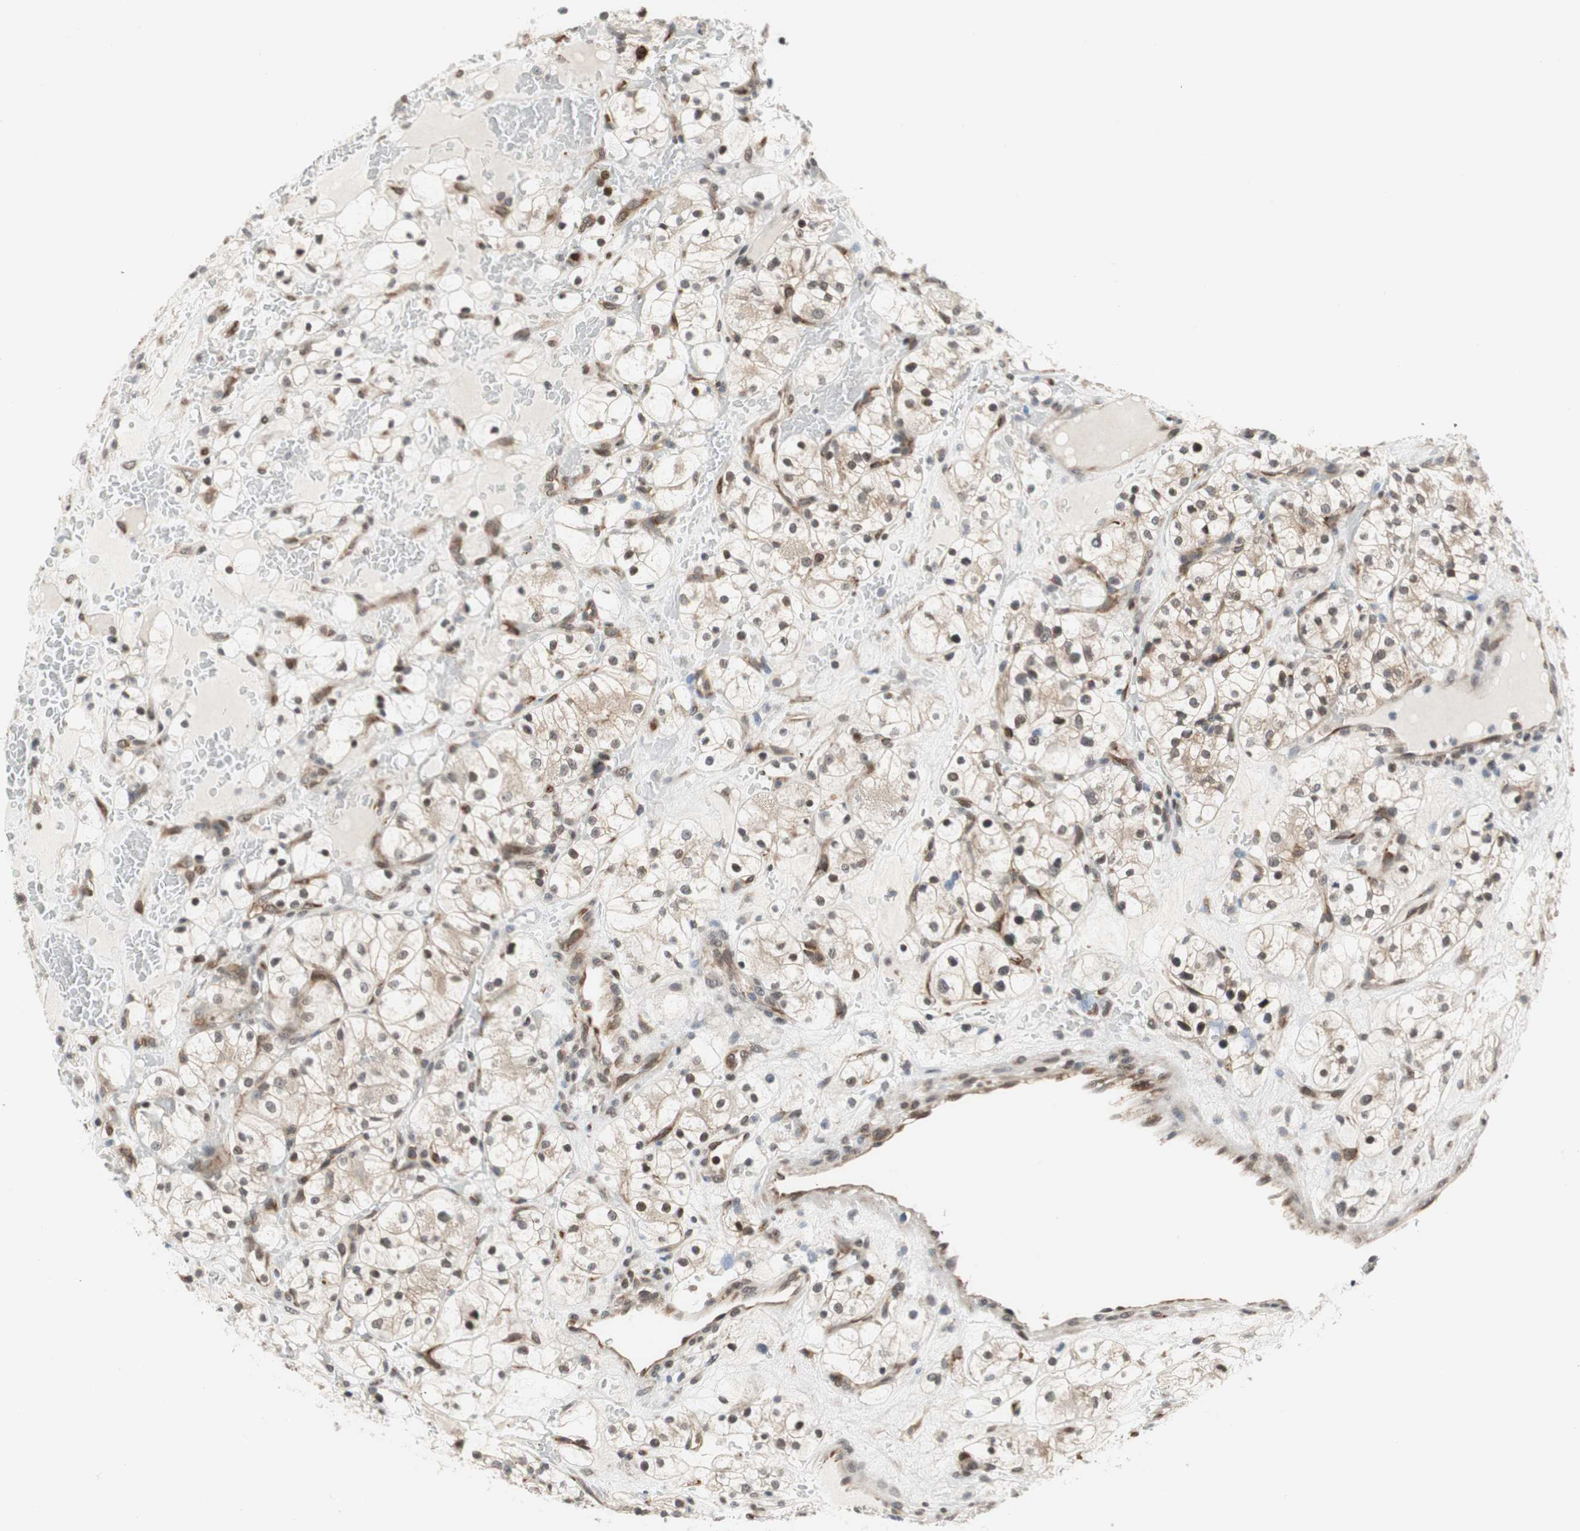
{"staining": {"intensity": "weak", "quantity": "25%-75%", "location": "cytoplasmic/membranous,nuclear"}, "tissue": "renal cancer", "cell_type": "Tumor cells", "image_type": "cancer", "snomed": [{"axis": "morphology", "description": "Adenocarcinoma, NOS"}, {"axis": "topography", "description": "Kidney"}], "caption": "Renal cancer stained for a protein (brown) exhibits weak cytoplasmic/membranous and nuclear positive positivity in about 25%-75% of tumor cells.", "gene": "ZNF512B", "patient": {"sex": "female", "age": 60}}